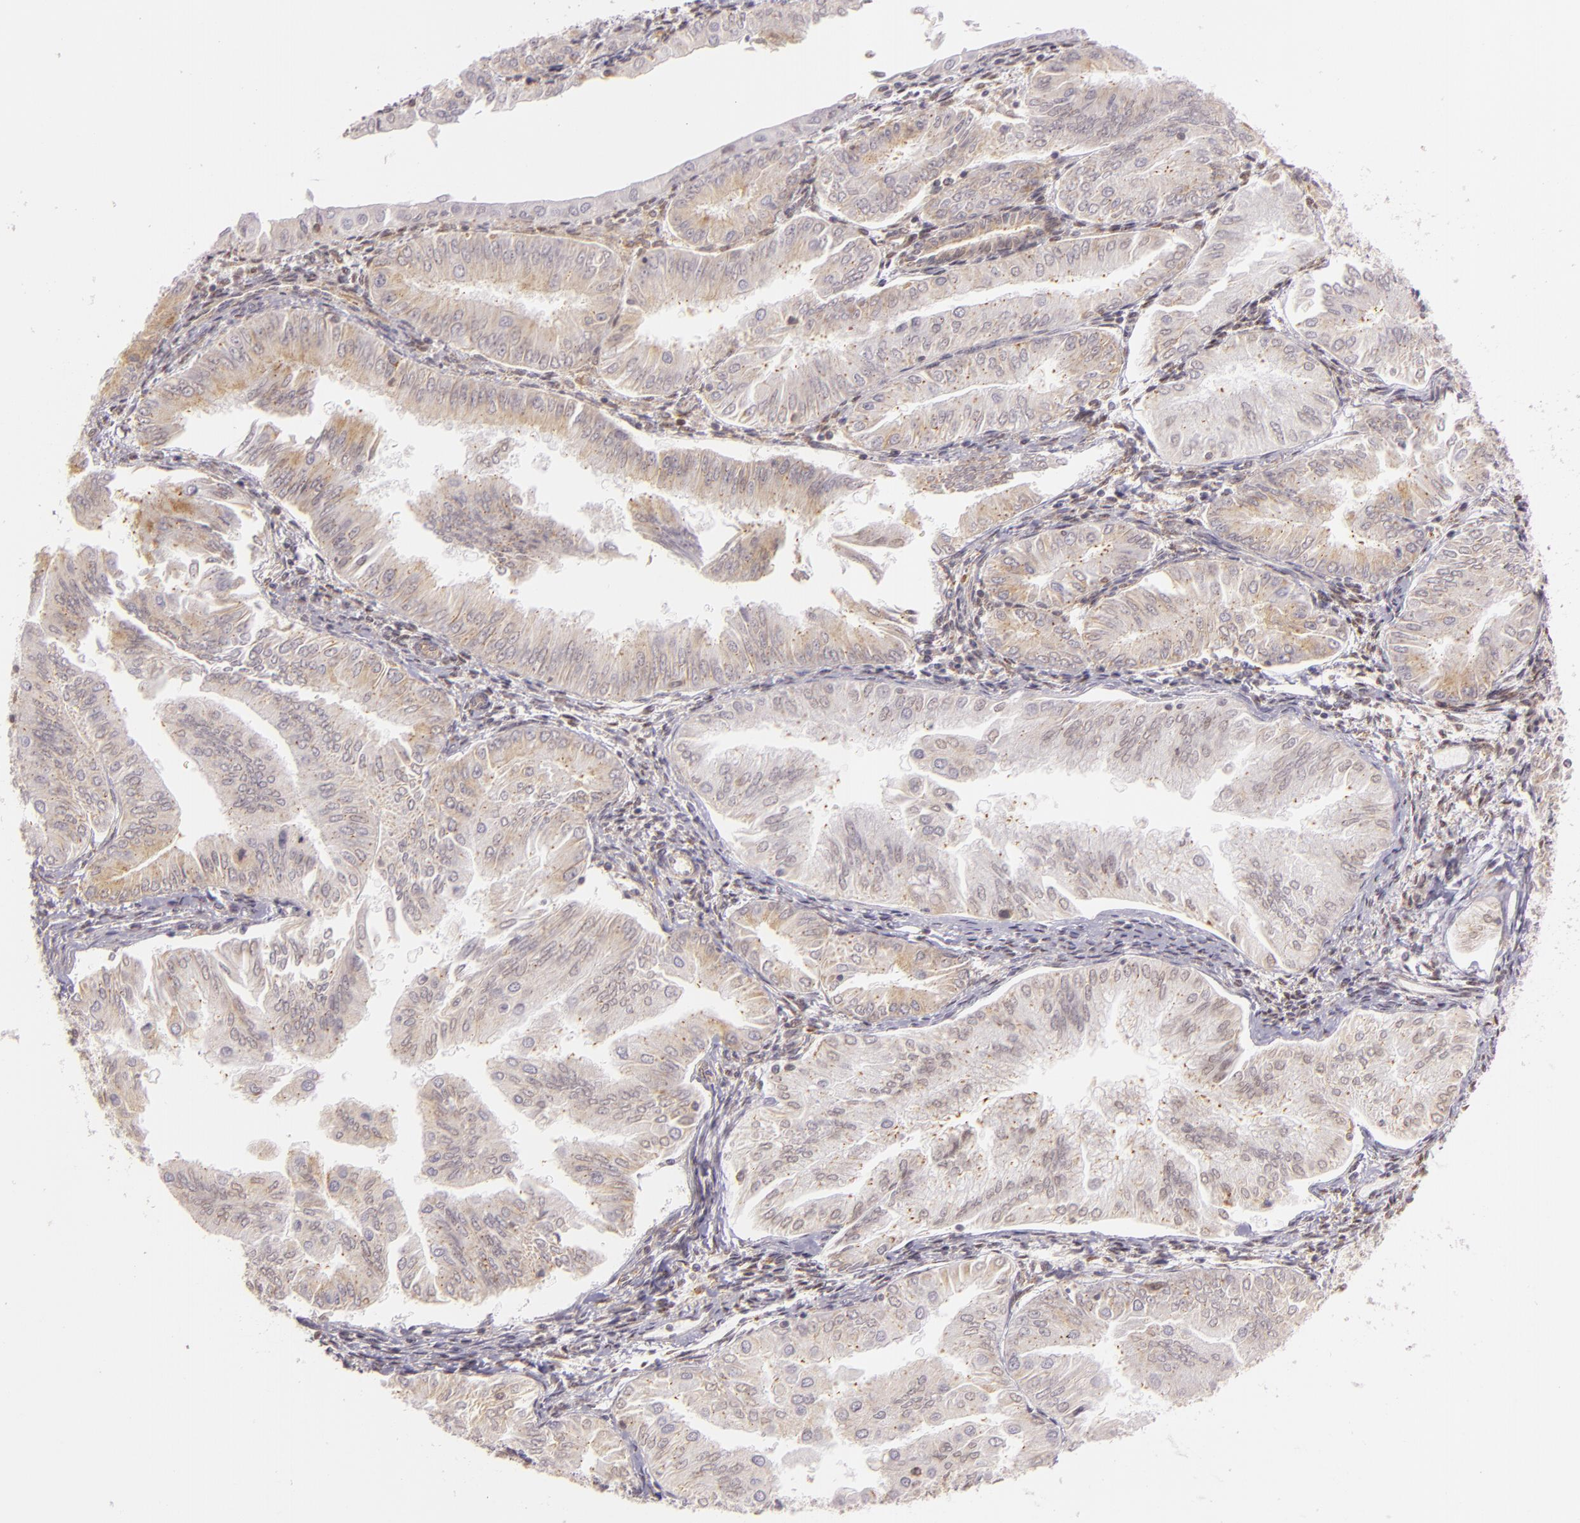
{"staining": {"intensity": "weak", "quantity": "25%-75%", "location": "cytoplasmic/membranous"}, "tissue": "endometrial cancer", "cell_type": "Tumor cells", "image_type": "cancer", "snomed": [{"axis": "morphology", "description": "Adenocarcinoma, NOS"}, {"axis": "topography", "description": "Endometrium"}], "caption": "The photomicrograph shows staining of adenocarcinoma (endometrial), revealing weak cytoplasmic/membranous protein expression (brown color) within tumor cells. (DAB IHC, brown staining for protein, blue staining for nuclei).", "gene": "IMPDH1", "patient": {"sex": "female", "age": 53}}